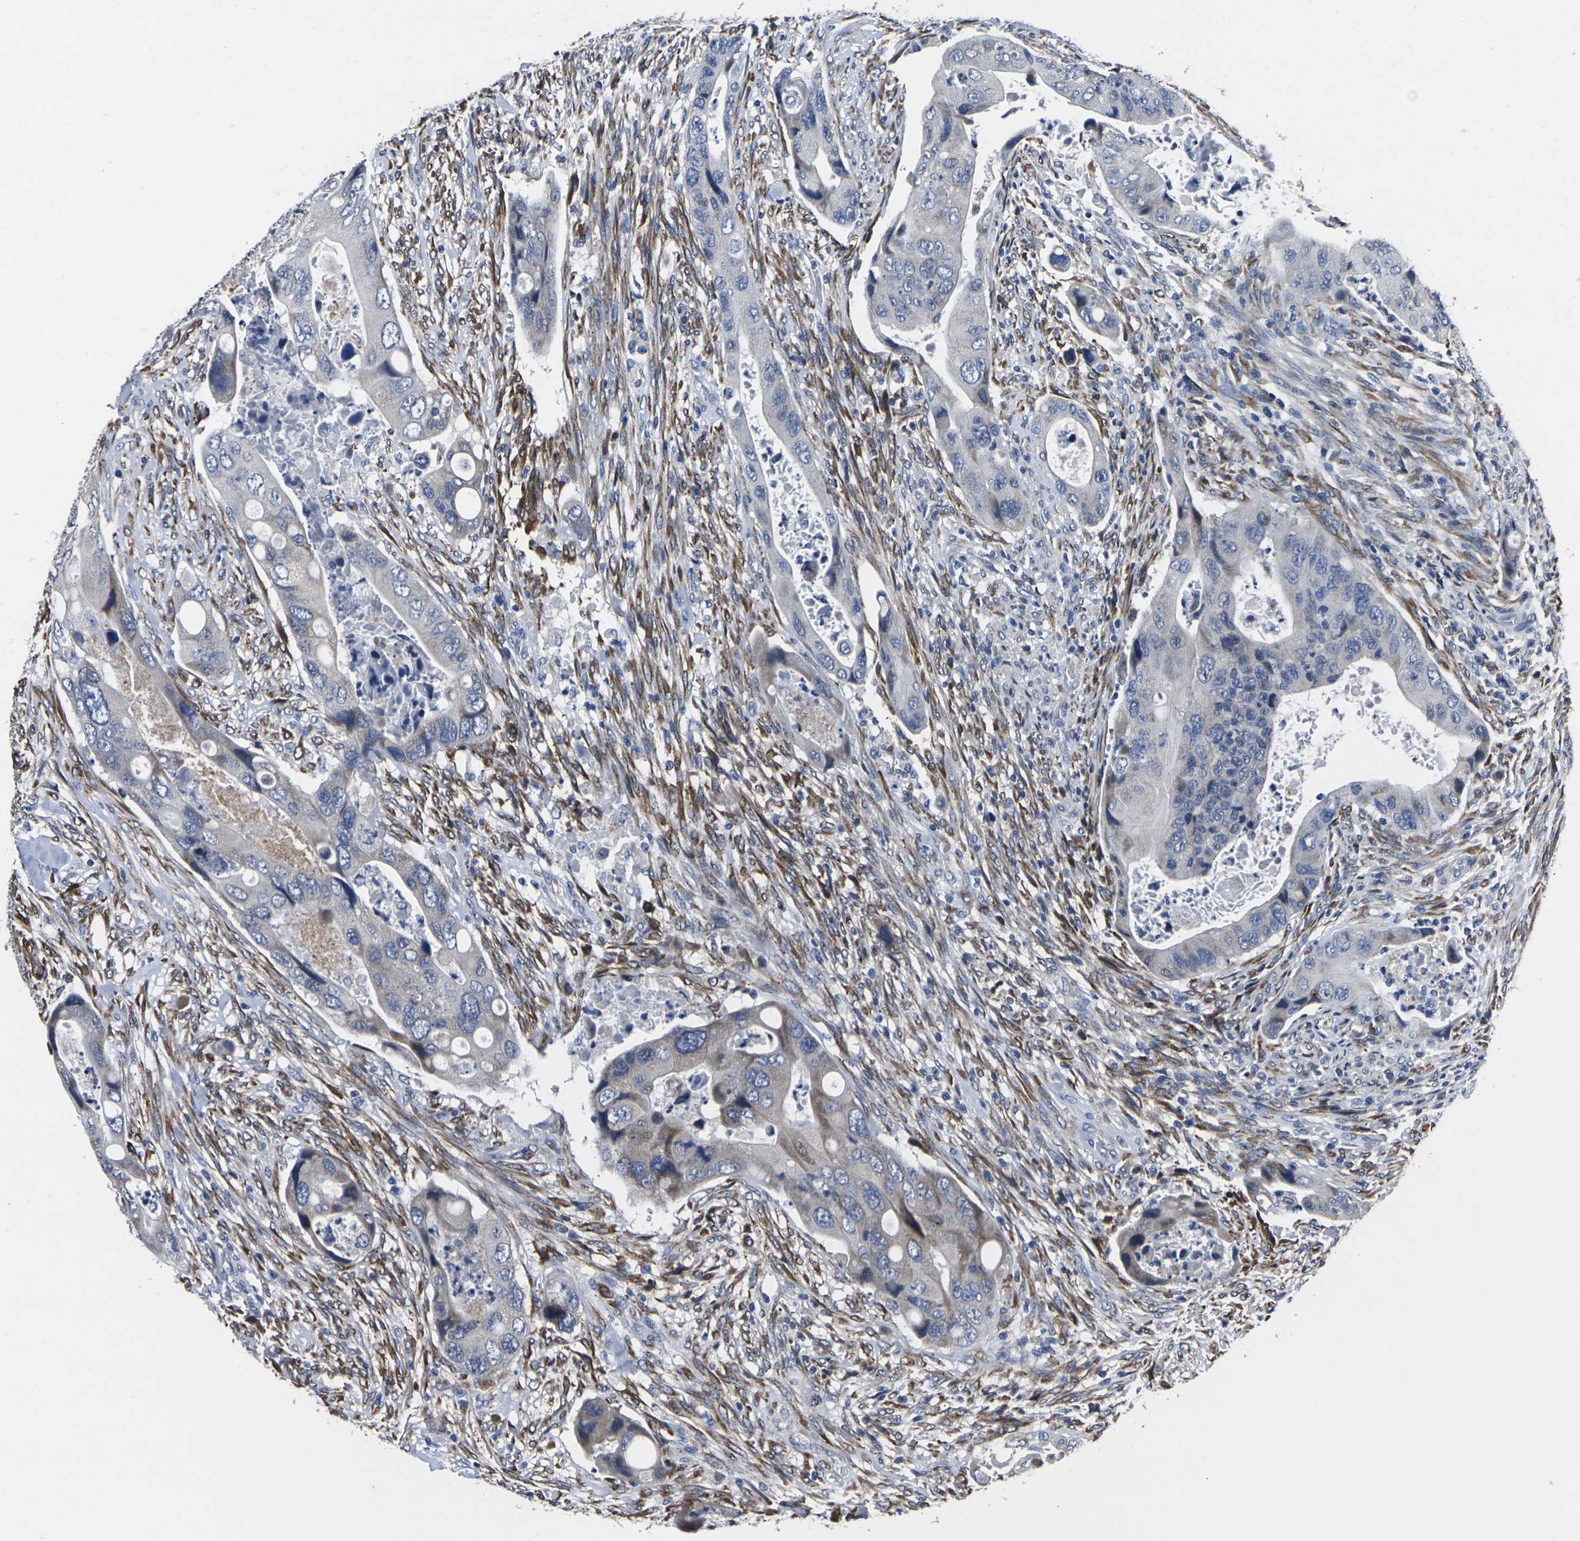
{"staining": {"intensity": "weak", "quantity": "<25%", "location": "cytoplasmic/membranous"}, "tissue": "colorectal cancer", "cell_type": "Tumor cells", "image_type": "cancer", "snomed": [{"axis": "morphology", "description": "Adenocarcinoma, NOS"}, {"axis": "topography", "description": "Rectum"}], "caption": "A micrograph of human colorectal cancer is negative for staining in tumor cells. The staining is performed using DAB (3,3'-diaminobenzidine) brown chromogen with nuclei counter-stained in using hematoxylin.", "gene": "CYP2C8", "patient": {"sex": "female", "age": 57}}